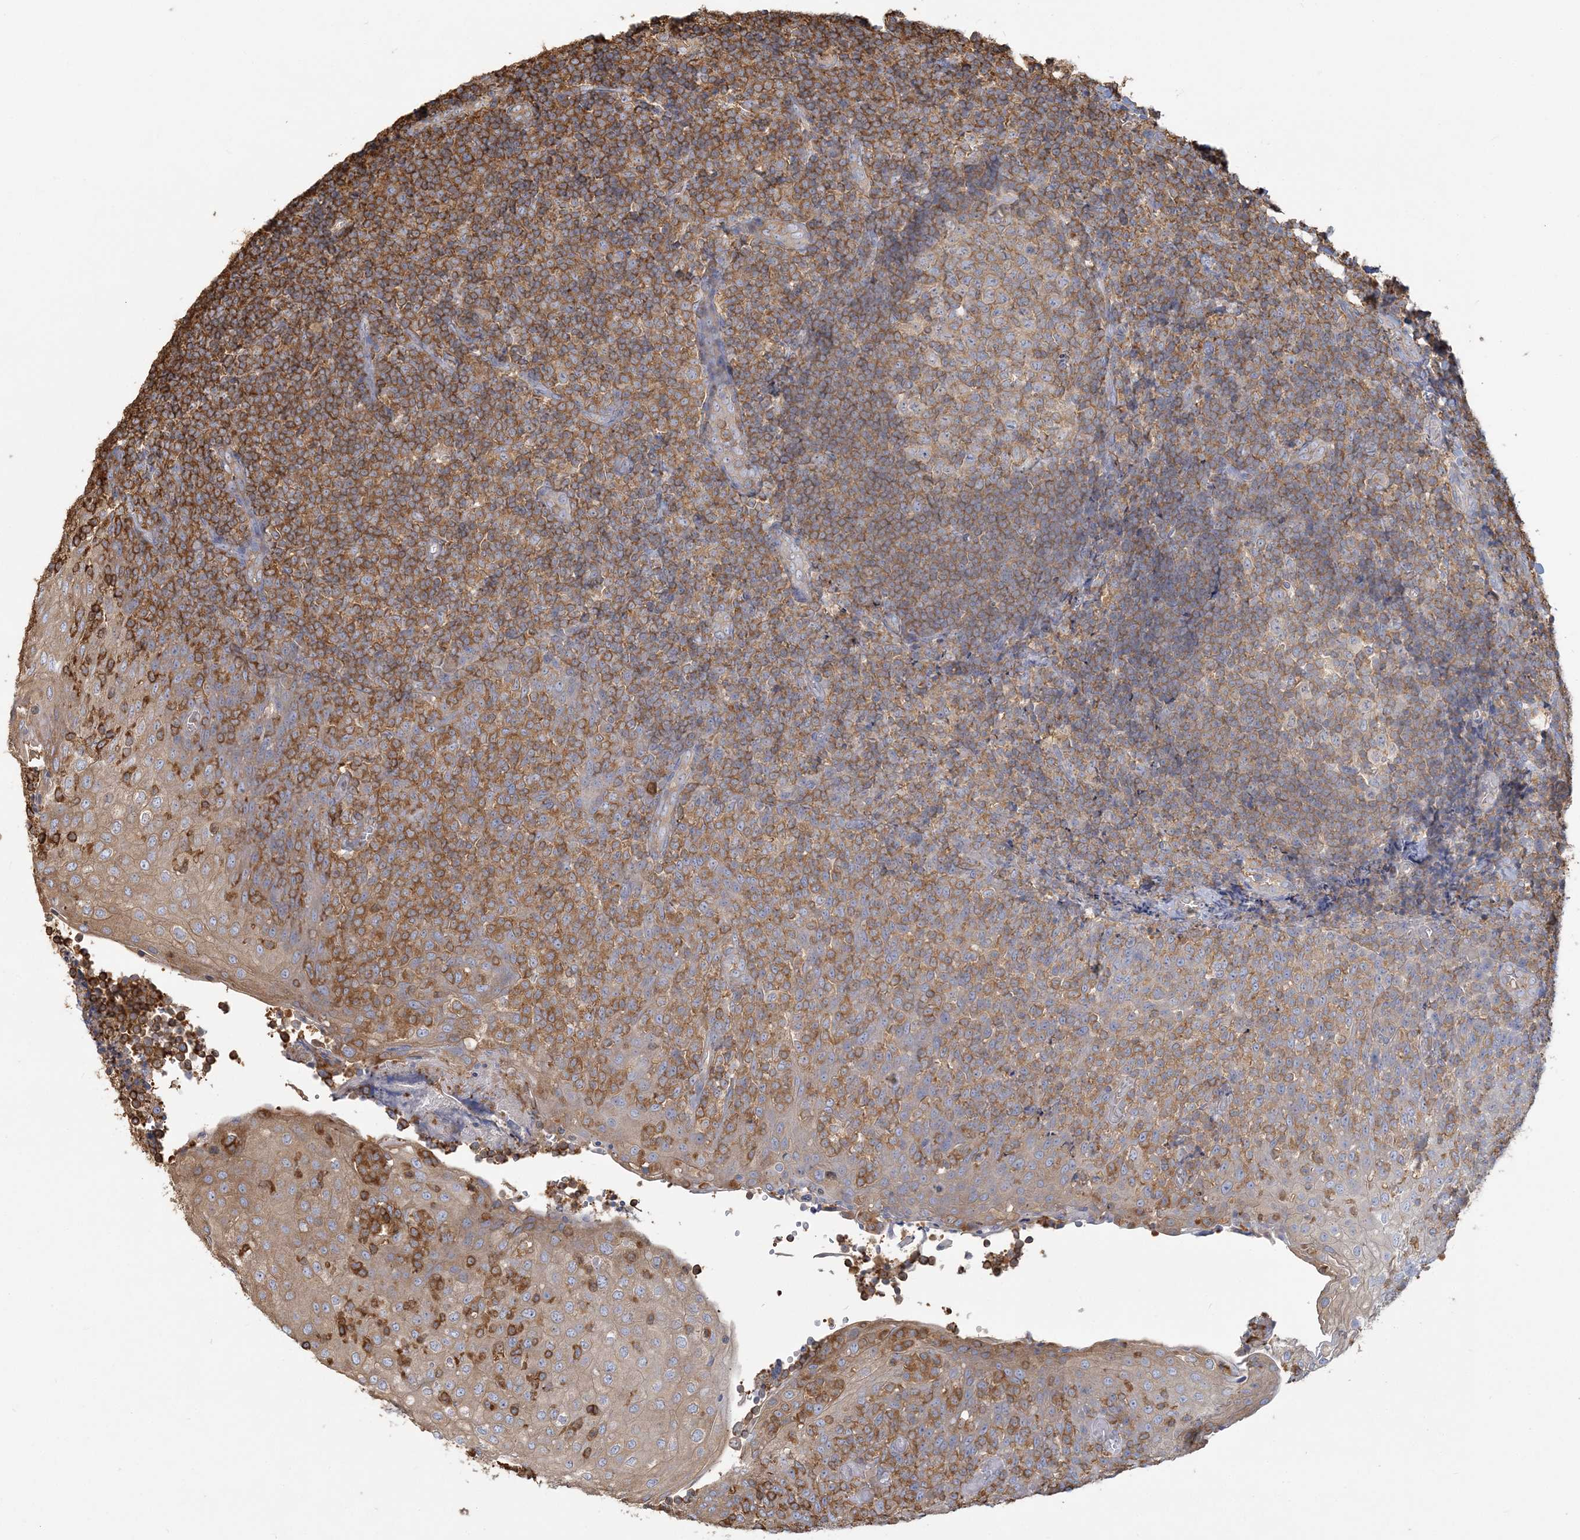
{"staining": {"intensity": "moderate", "quantity": ">75%", "location": "cytoplasmic/membranous"}, "tissue": "tonsil", "cell_type": "Germinal center cells", "image_type": "normal", "snomed": [{"axis": "morphology", "description": "Normal tissue, NOS"}, {"axis": "topography", "description": "Tonsil"}], "caption": "Immunohistochemical staining of benign human tonsil displays >75% levels of moderate cytoplasmic/membranous protein staining in about >75% of germinal center cells.", "gene": "ANKS1A", "patient": {"sex": "female", "age": 19}}